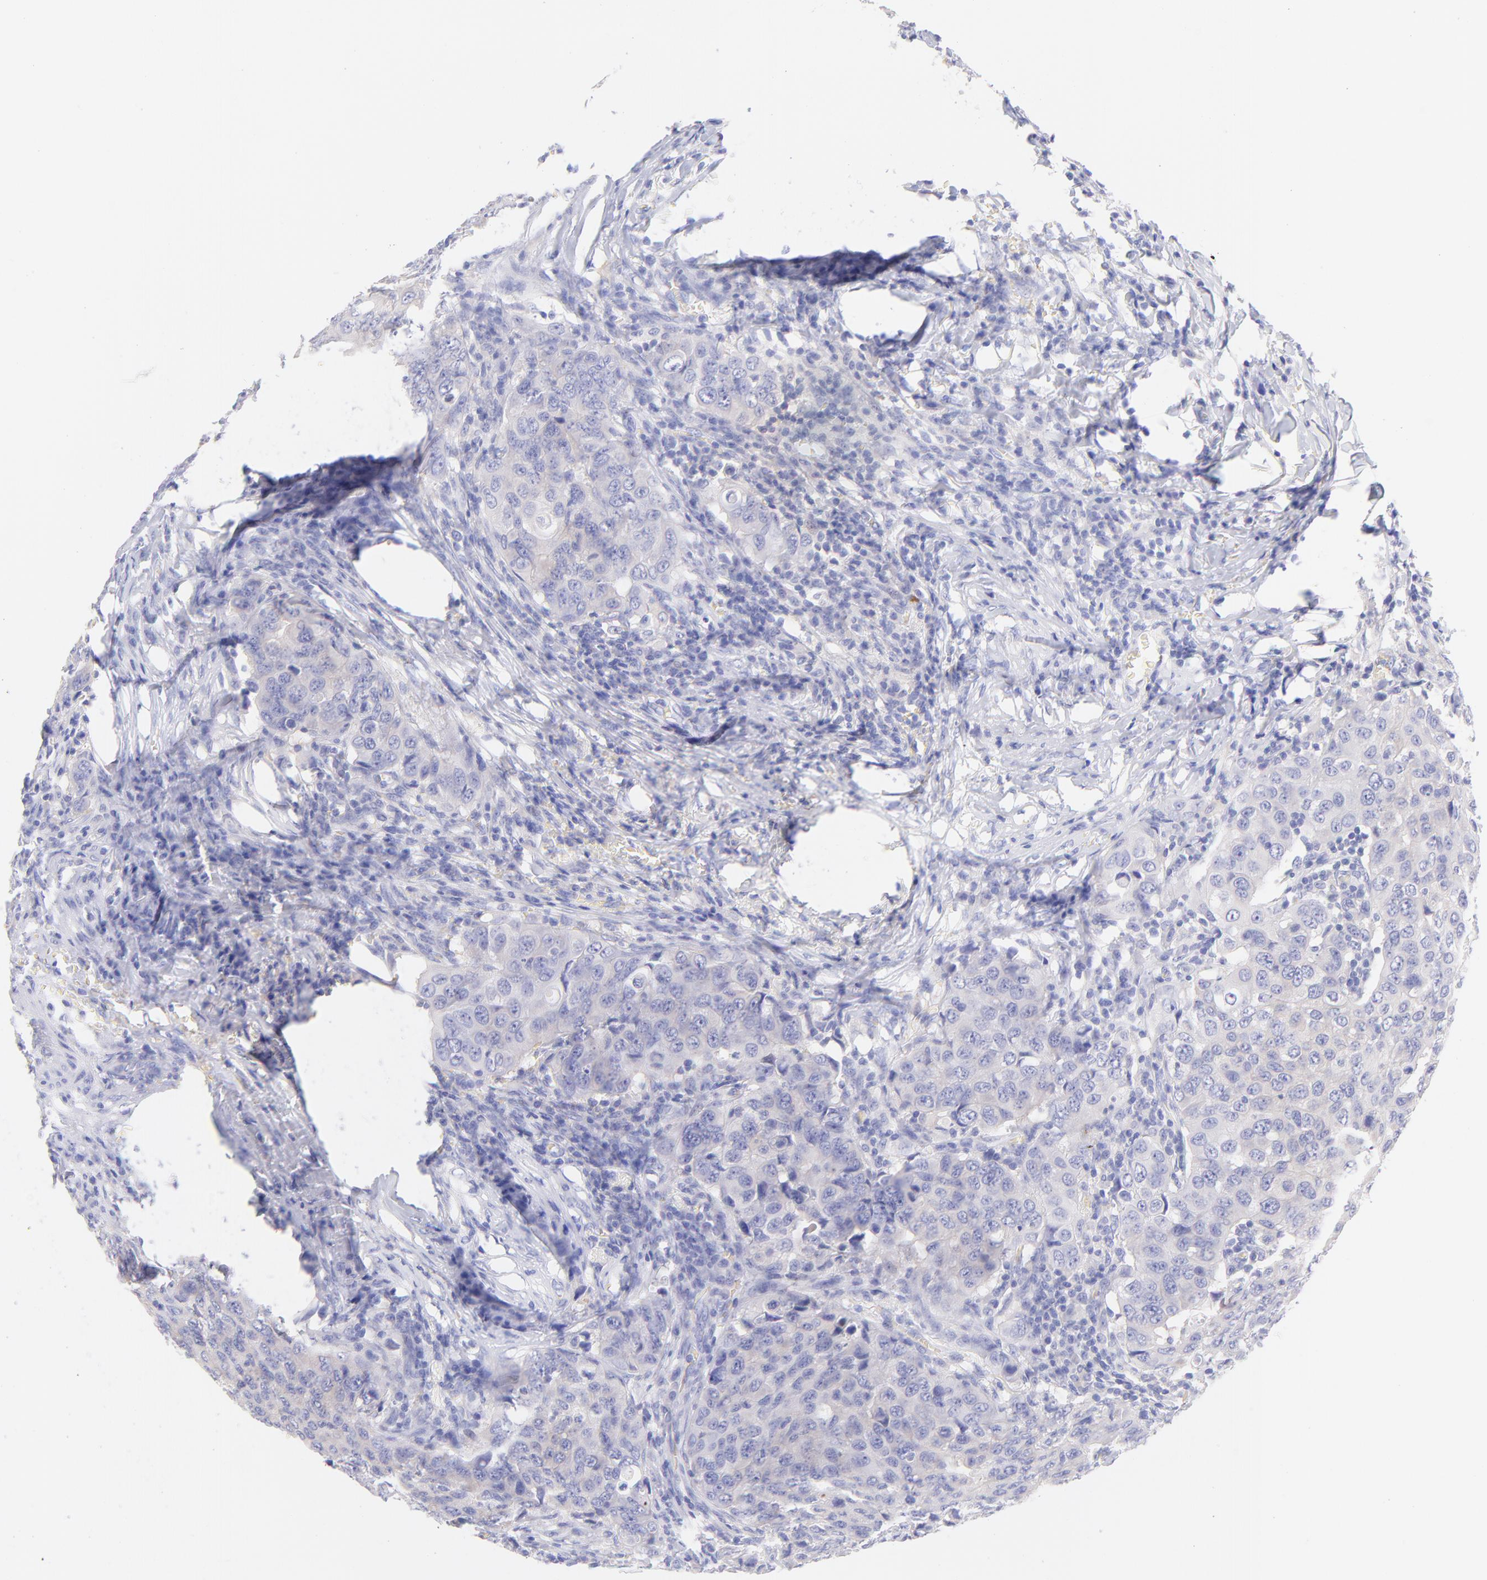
{"staining": {"intensity": "negative", "quantity": "none", "location": "none"}, "tissue": "breast cancer", "cell_type": "Tumor cells", "image_type": "cancer", "snomed": [{"axis": "morphology", "description": "Duct carcinoma"}, {"axis": "topography", "description": "Breast"}], "caption": "An image of breast cancer stained for a protein shows no brown staining in tumor cells.", "gene": "FRMPD3", "patient": {"sex": "female", "age": 54}}